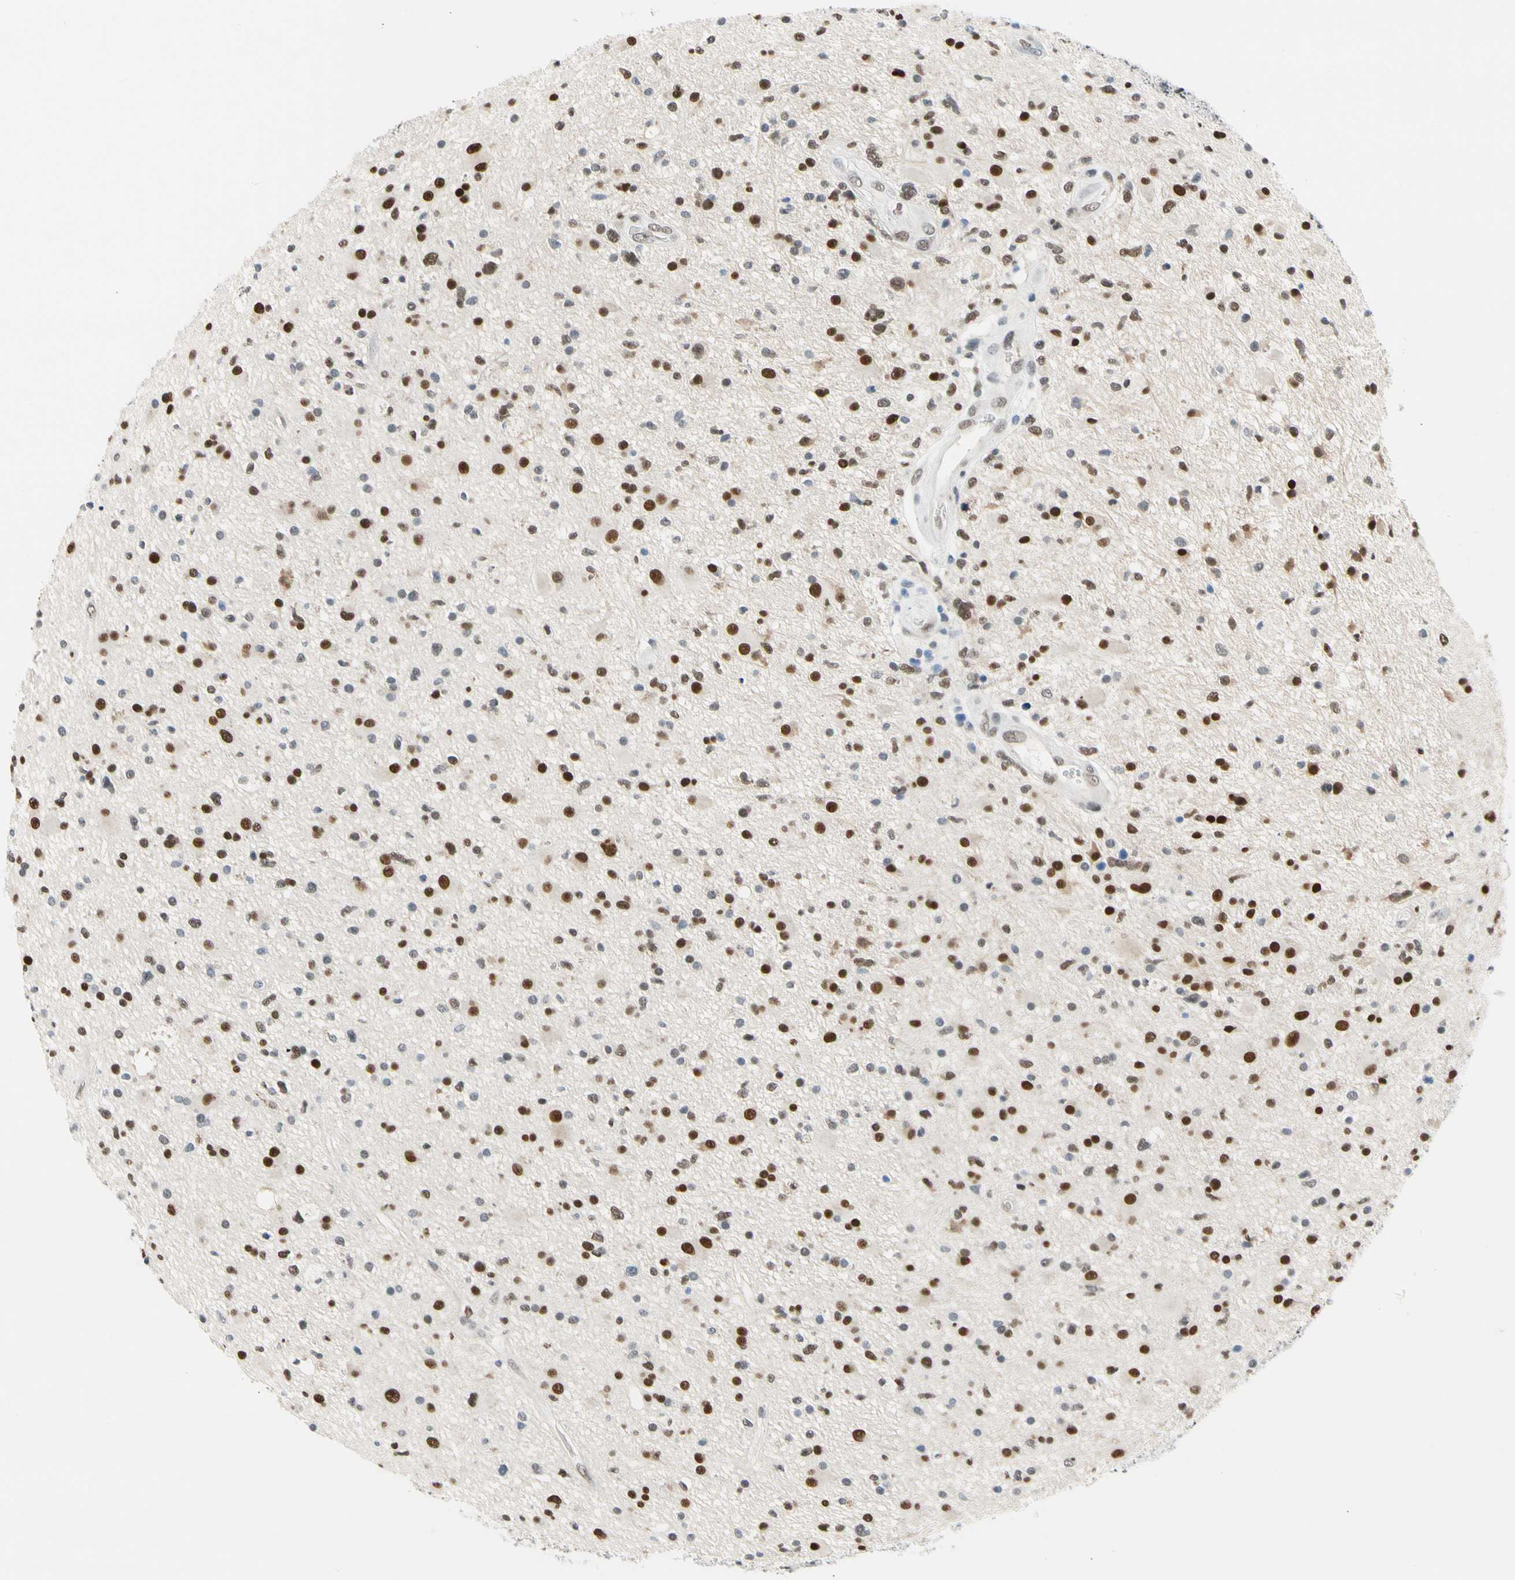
{"staining": {"intensity": "moderate", "quantity": "25%-75%", "location": "nuclear"}, "tissue": "glioma", "cell_type": "Tumor cells", "image_type": "cancer", "snomed": [{"axis": "morphology", "description": "Glioma, malignant, High grade"}, {"axis": "topography", "description": "Brain"}], "caption": "Human glioma stained for a protein (brown) reveals moderate nuclear positive expression in approximately 25%-75% of tumor cells.", "gene": "NFIA", "patient": {"sex": "male", "age": 33}}